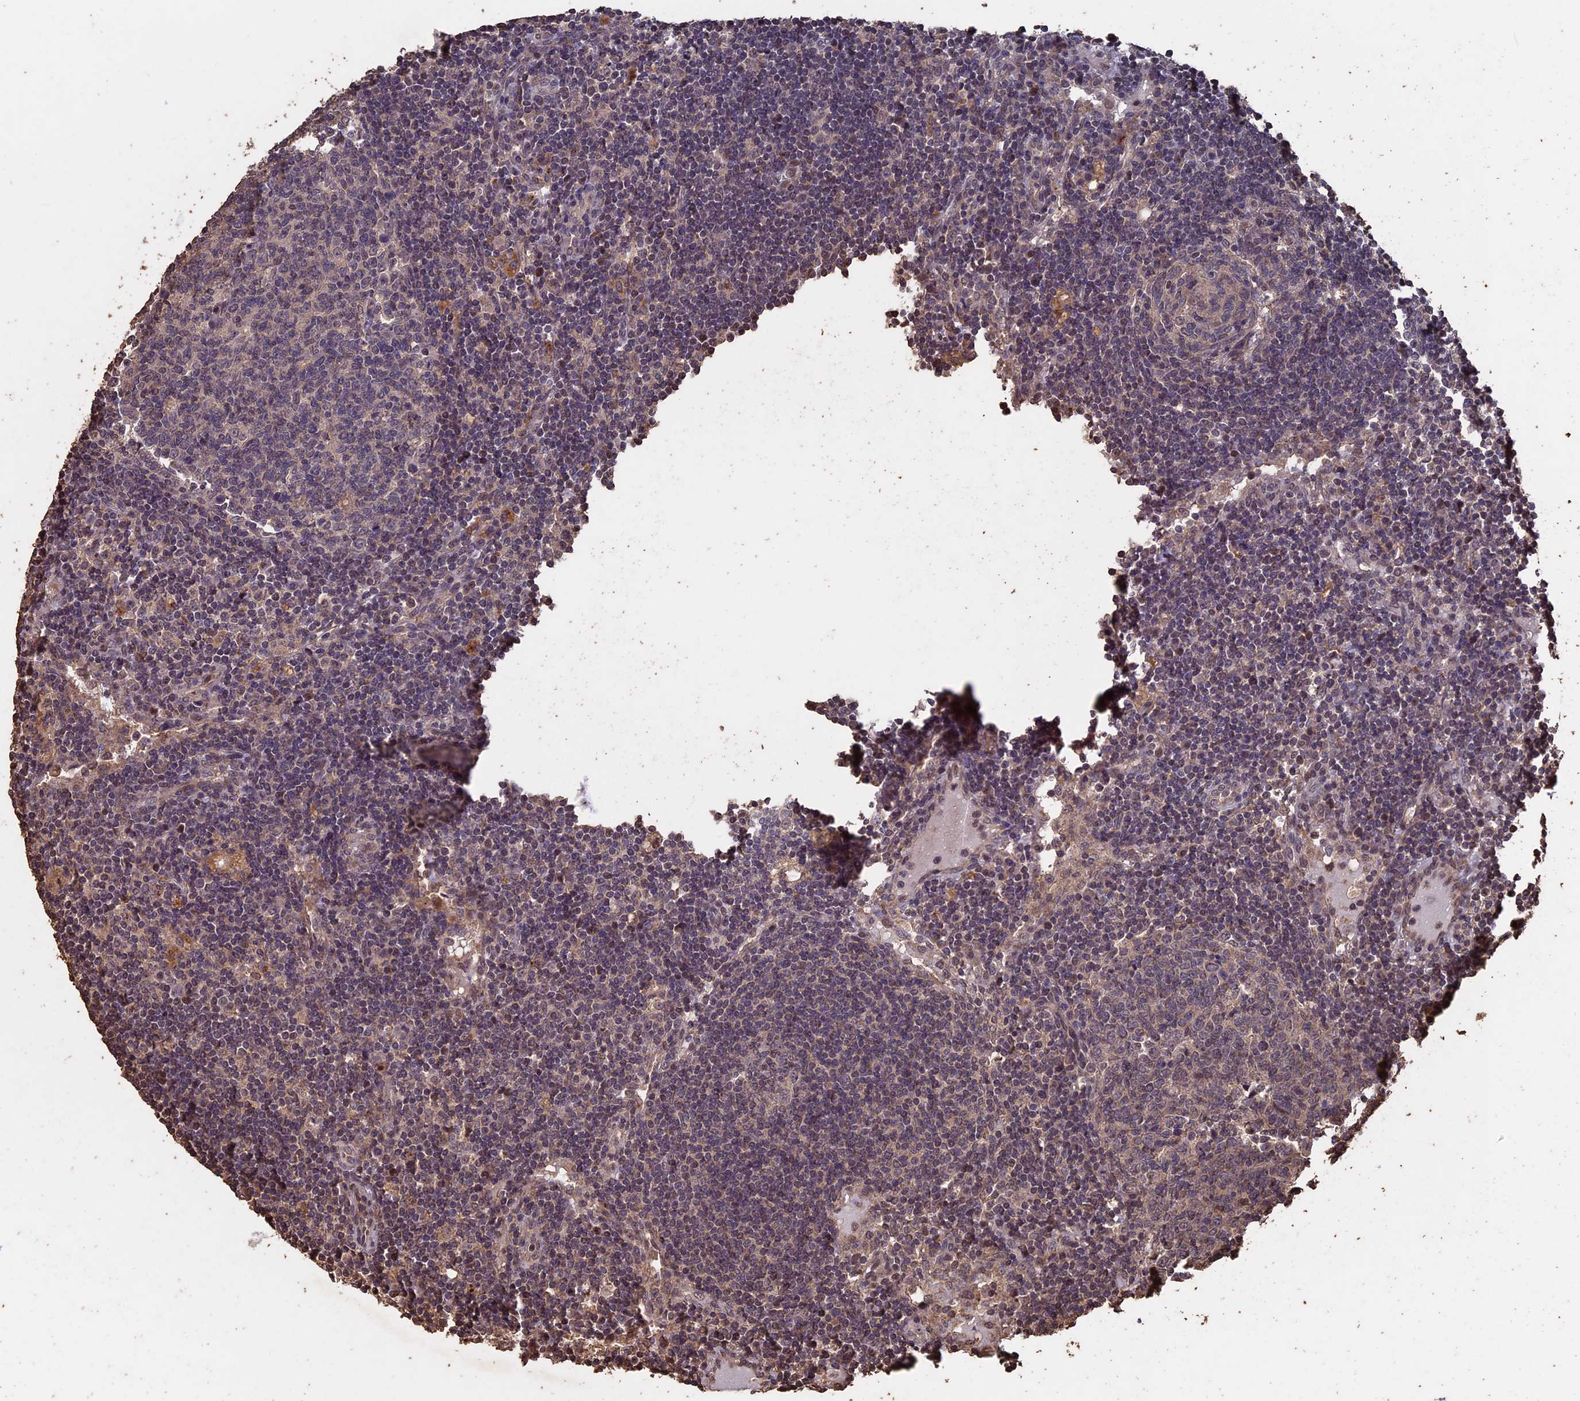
{"staining": {"intensity": "negative", "quantity": "none", "location": "none"}, "tissue": "lymph node", "cell_type": "Germinal center cells", "image_type": "normal", "snomed": [{"axis": "morphology", "description": "Normal tissue, NOS"}, {"axis": "topography", "description": "Lymph node"}], "caption": "Germinal center cells show no significant staining in benign lymph node.", "gene": "HUNK", "patient": {"sex": "female", "age": 73}}